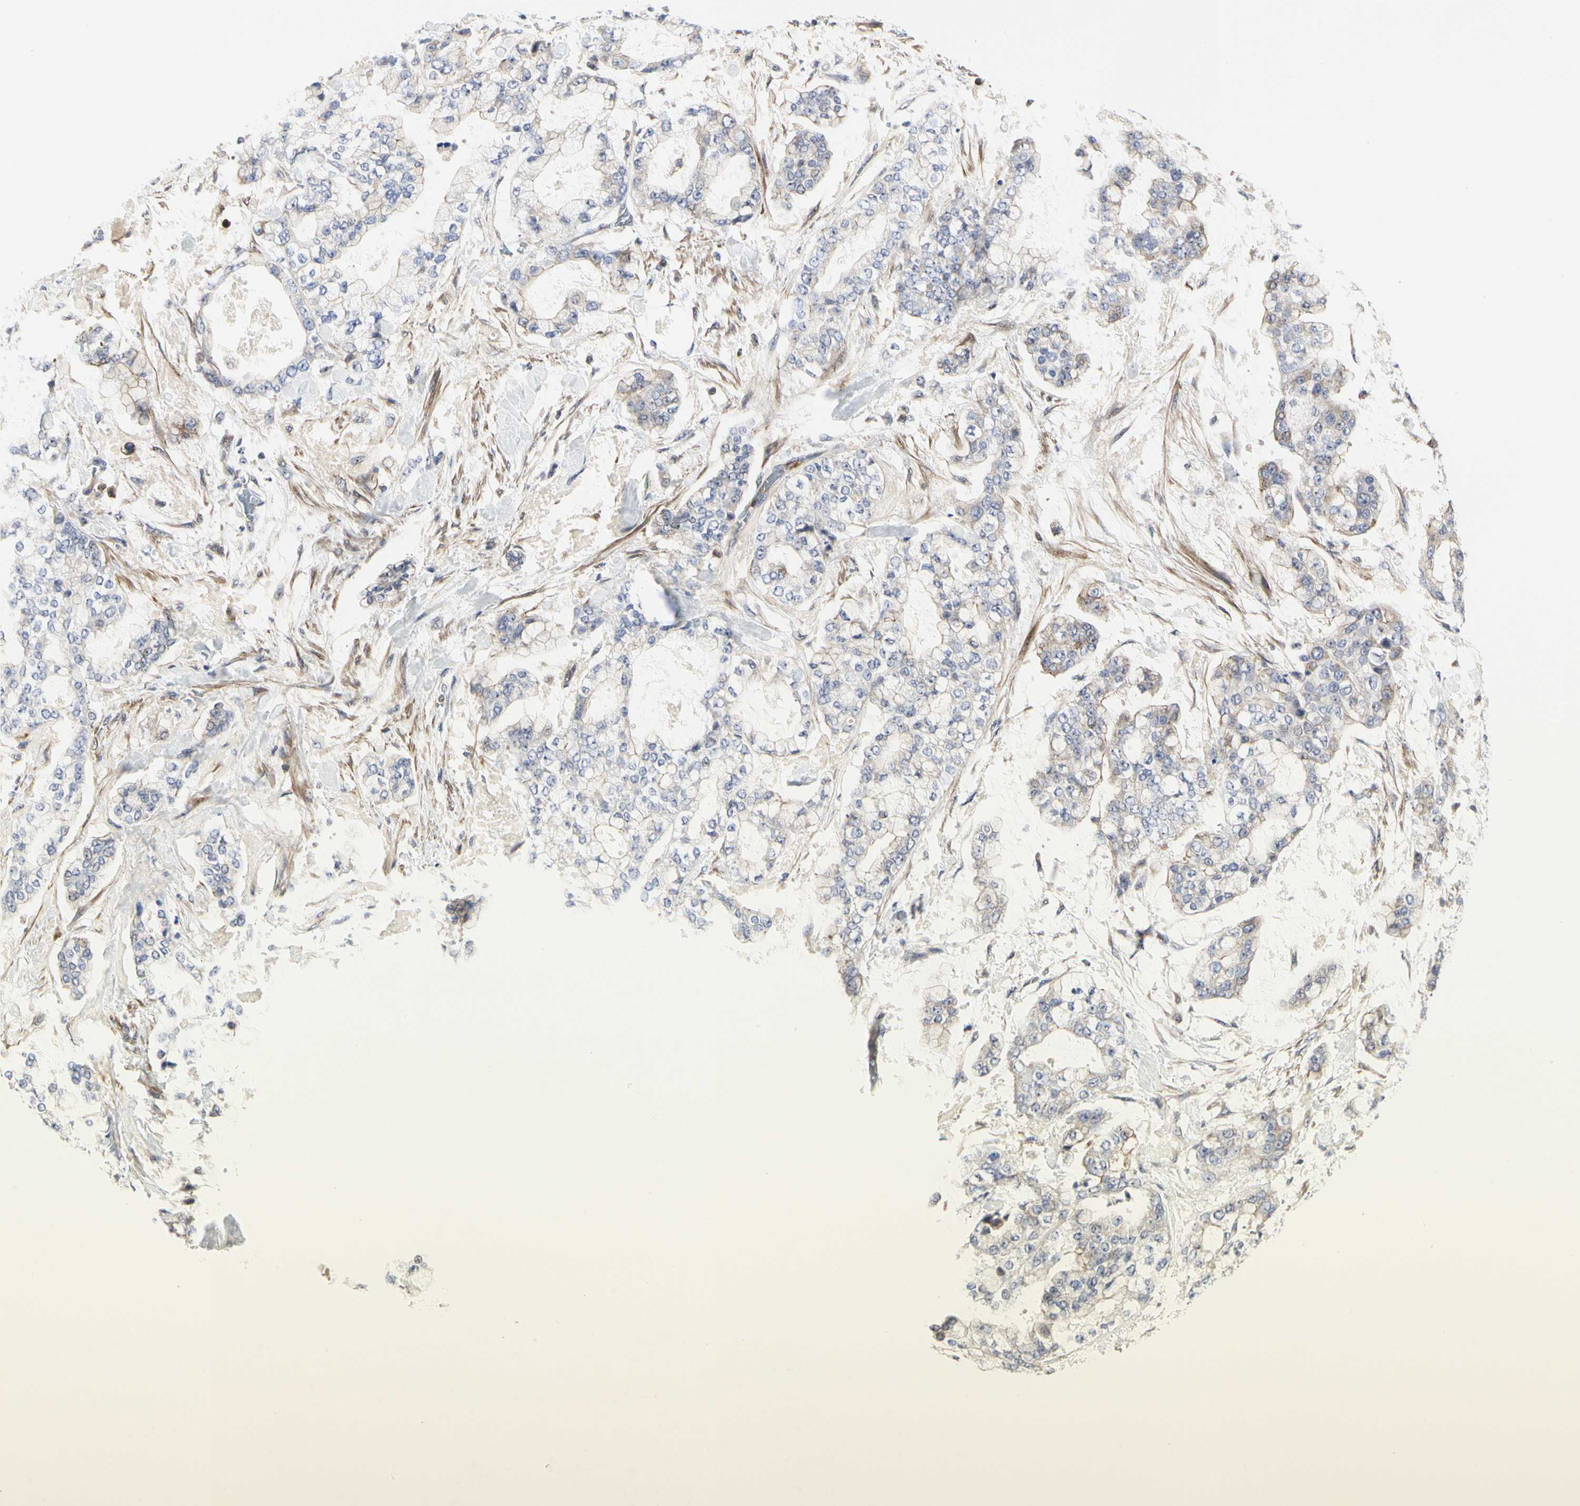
{"staining": {"intensity": "moderate", "quantity": "<25%", "location": "cytoplasmic/membranous"}, "tissue": "stomach cancer", "cell_type": "Tumor cells", "image_type": "cancer", "snomed": [{"axis": "morphology", "description": "Normal tissue, NOS"}, {"axis": "morphology", "description": "Adenocarcinoma, NOS"}, {"axis": "topography", "description": "Stomach, upper"}, {"axis": "topography", "description": "Stomach"}], "caption": "Protein positivity by immunohistochemistry displays moderate cytoplasmic/membranous staining in about <25% of tumor cells in stomach adenocarcinoma. Immunohistochemistry stains the protein of interest in brown and the nuclei are stained blue.", "gene": "SHANK2", "patient": {"sex": "male", "age": 76}}